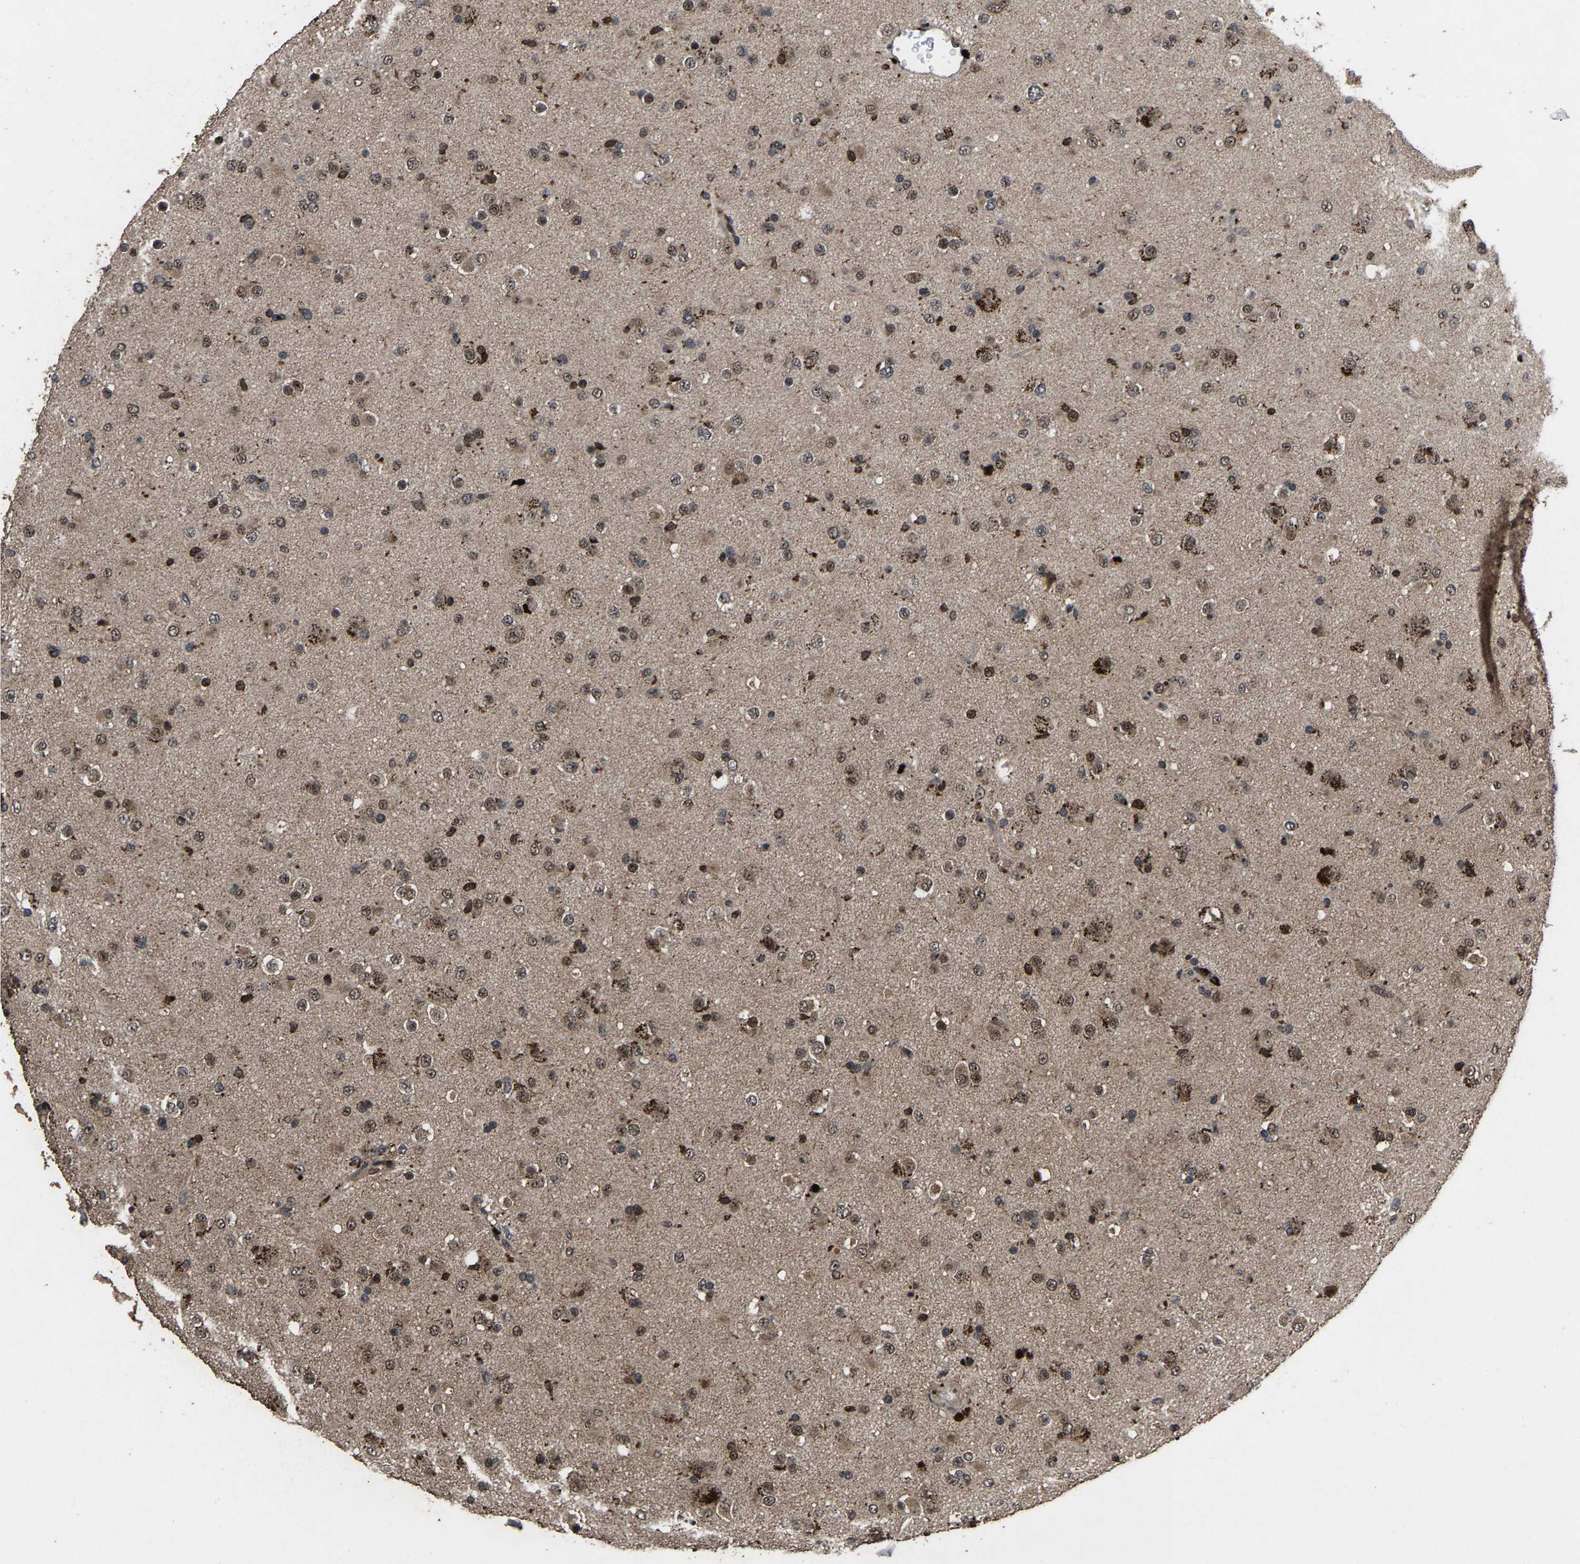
{"staining": {"intensity": "moderate", "quantity": "25%-75%", "location": "nuclear"}, "tissue": "glioma", "cell_type": "Tumor cells", "image_type": "cancer", "snomed": [{"axis": "morphology", "description": "Glioma, malignant, Low grade"}, {"axis": "topography", "description": "Brain"}], "caption": "An immunohistochemistry (IHC) histopathology image of tumor tissue is shown. Protein staining in brown highlights moderate nuclear positivity in malignant glioma (low-grade) within tumor cells.", "gene": "HAUS6", "patient": {"sex": "male", "age": 65}}